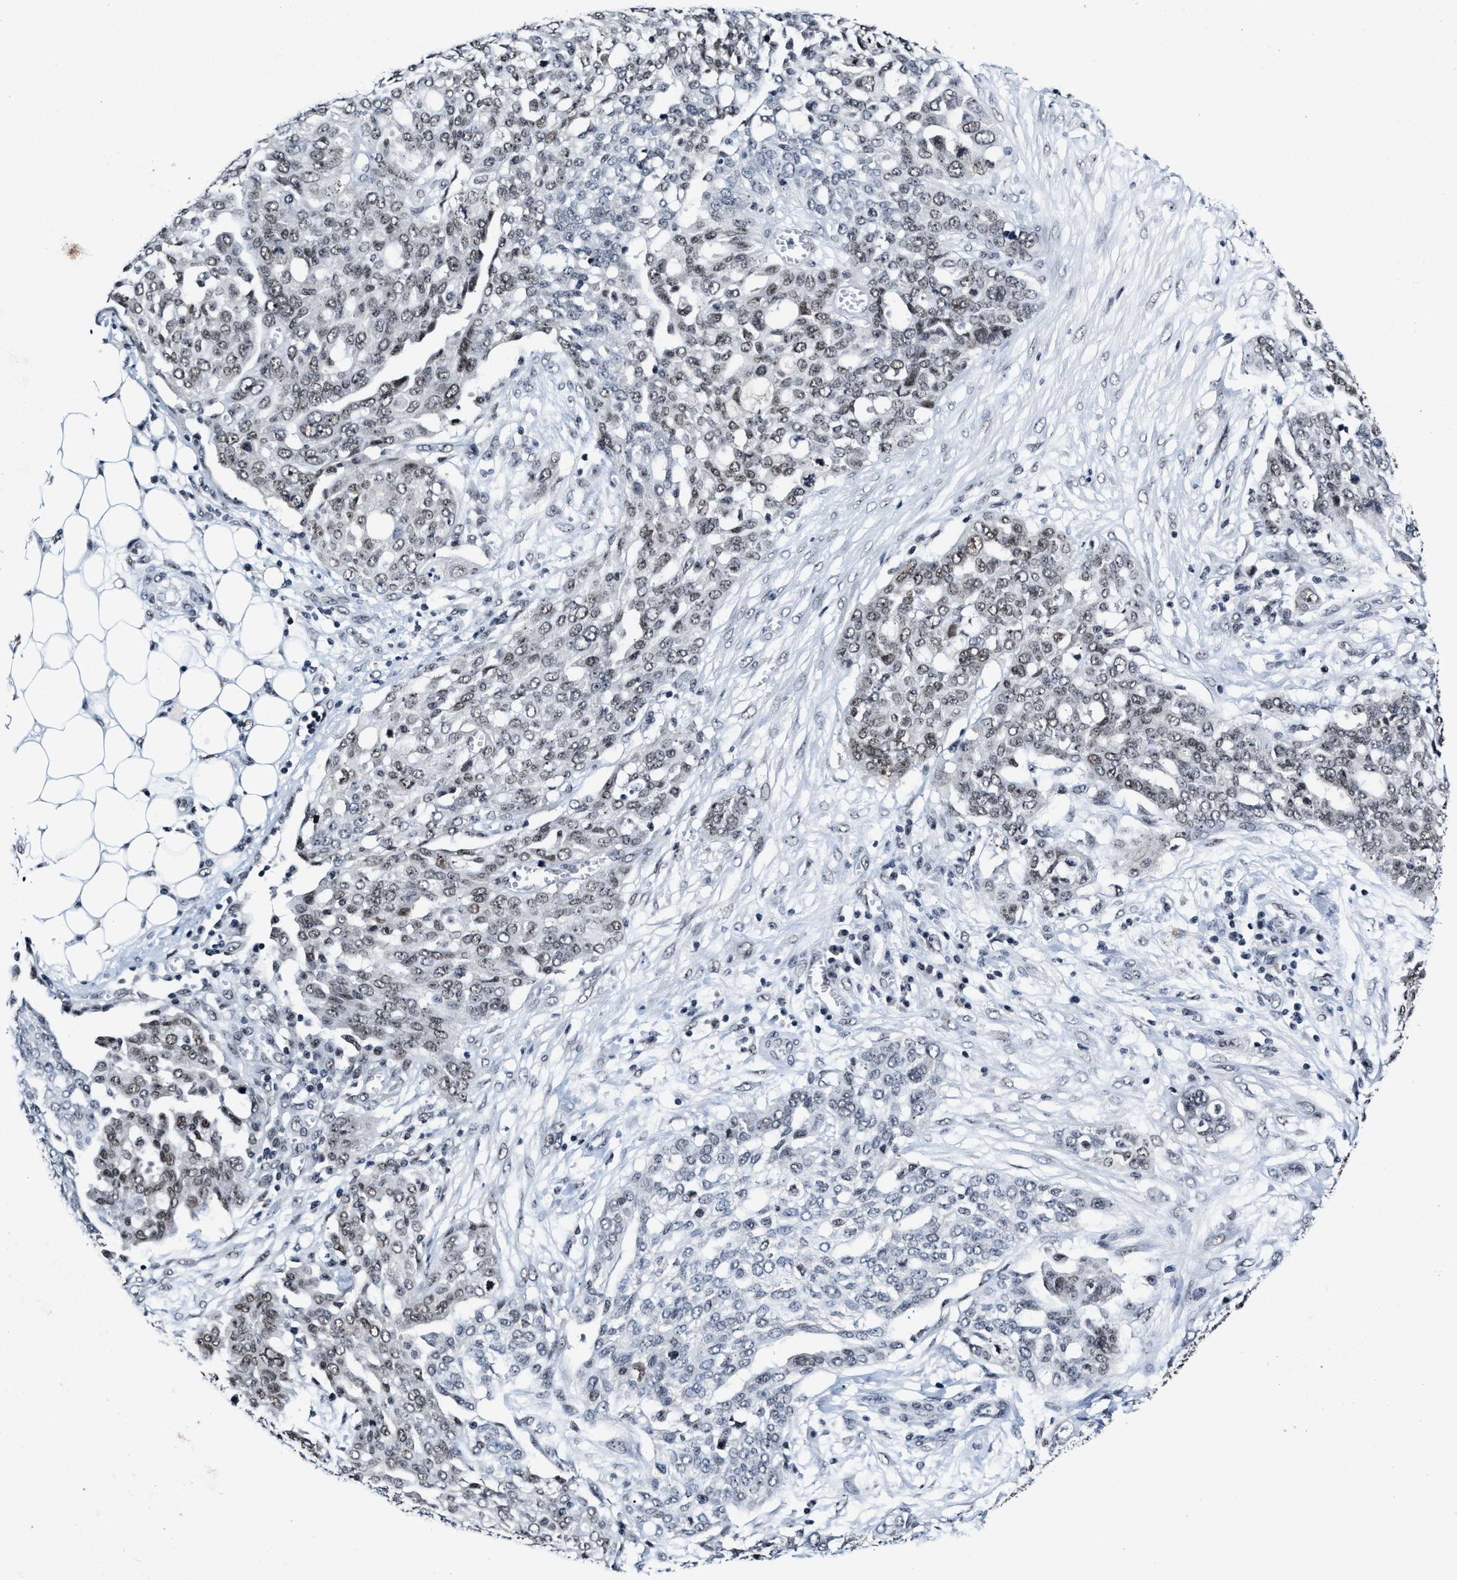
{"staining": {"intensity": "weak", "quantity": "25%-75%", "location": "nuclear"}, "tissue": "ovarian cancer", "cell_type": "Tumor cells", "image_type": "cancer", "snomed": [{"axis": "morphology", "description": "Cystadenocarcinoma, serous, NOS"}, {"axis": "topography", "description": "Soft tissue"}, {"axis": "topography", "description": "Ovary"}], "caption": "A histopathology image of human ovarian cancer stained for a protein reveals weak nuclear brown staining in tumor cells.", "gene": "INIP", "patient": {"sex": "female", "age": 57}}